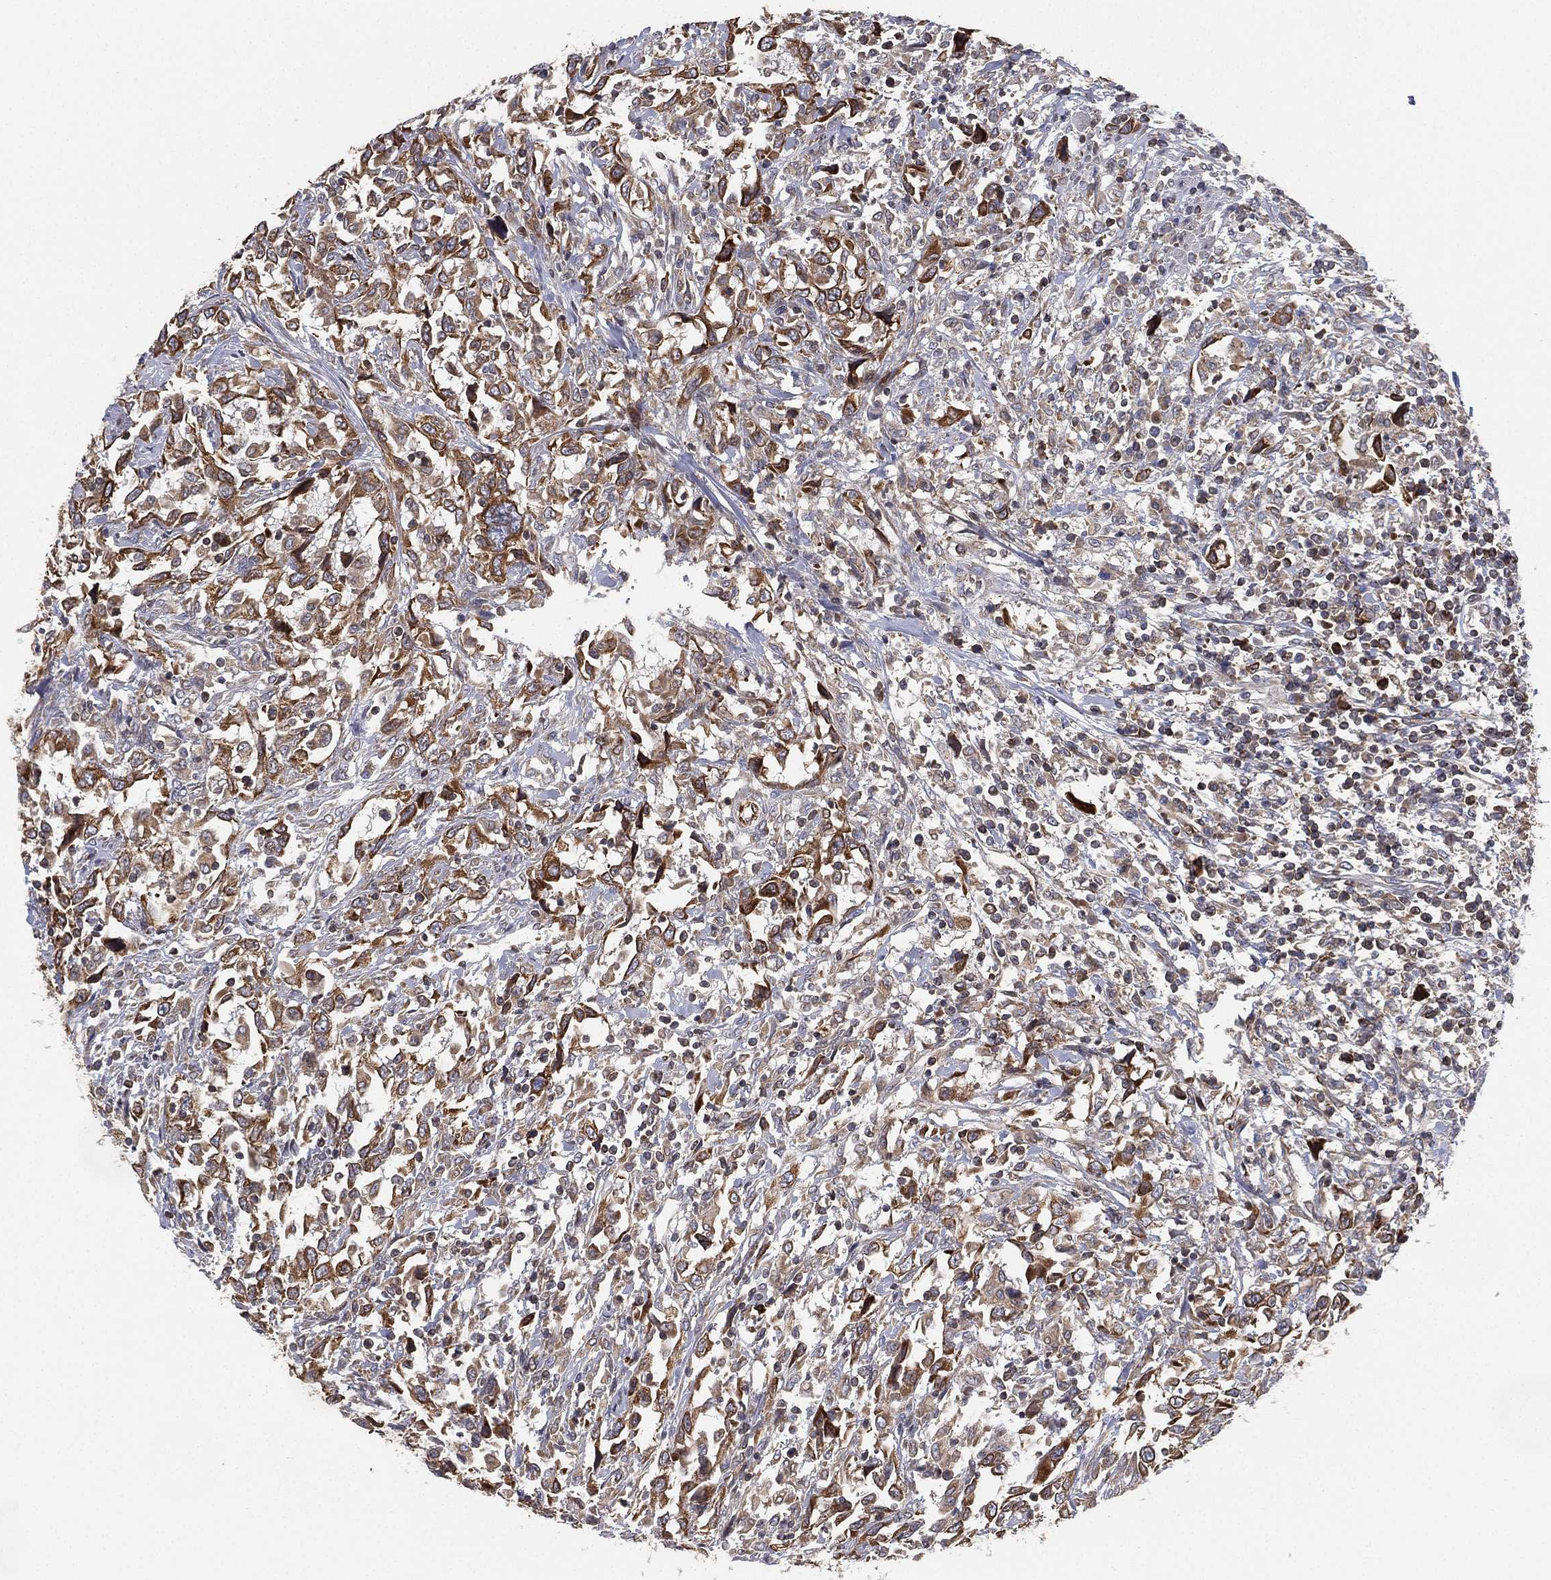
{"staining": {"intensity": "strong", "quantity": "25%-75%", "location": "cytoplasmic/membranous"}, "tissue": "urothelial cancer", "cell_type": "Tumor cells", "image_type": "cancer", "snomed": [{"axis": "morphology", "description": "Urothelial carcinoma, NOS"}, {"axis": "morphology", "description": "Urothelial carcinoma, High grade"}, {"axis": "topography", "description": "Urinary bladder"}], "caption": "The immunohistochemical stain highlights strong cytoplasmic/membranous expression in tumor cells of high-grade urothelial carcinoma tissue.", "gene": "CYB5B", "patient": {"sex": "female", "age": 64}}